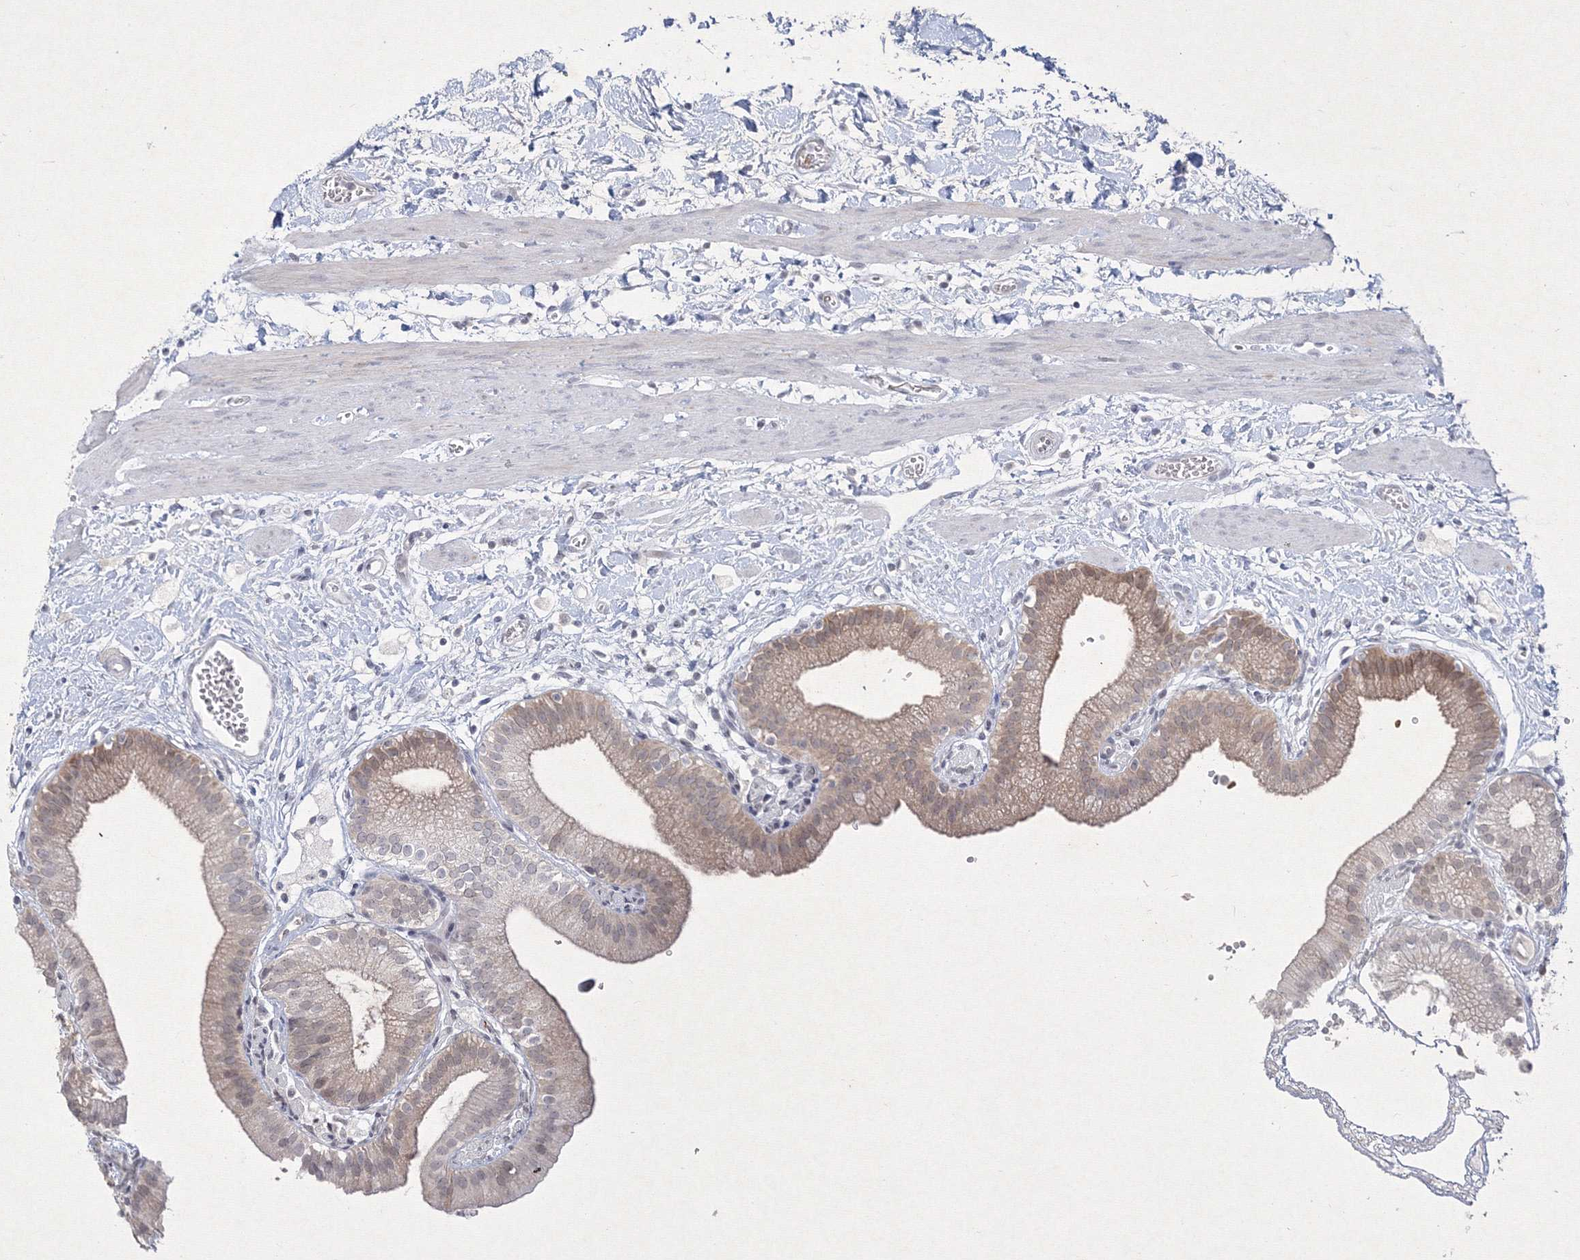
{"staining": {"intensity": "weak", "quantity": ">75%", "location": "cytoplasmic/membranous"}, "tissue": "gallbladder", "cell_type": "Glandular cells", "image_type": "normal", "snomed": [{"axis": "morphology", "description": "Normal tissue, NOS"}, {"axis": "topography", "description": "Gallbladder"}], "caption": "Gallbladder stained for a protein (brown) reveals weak cytoplasmic/membranous positive positivity in about >75% of glandular cells.", "gene": "NXPE3", "patient": {"sex": "male", "age": 55}}